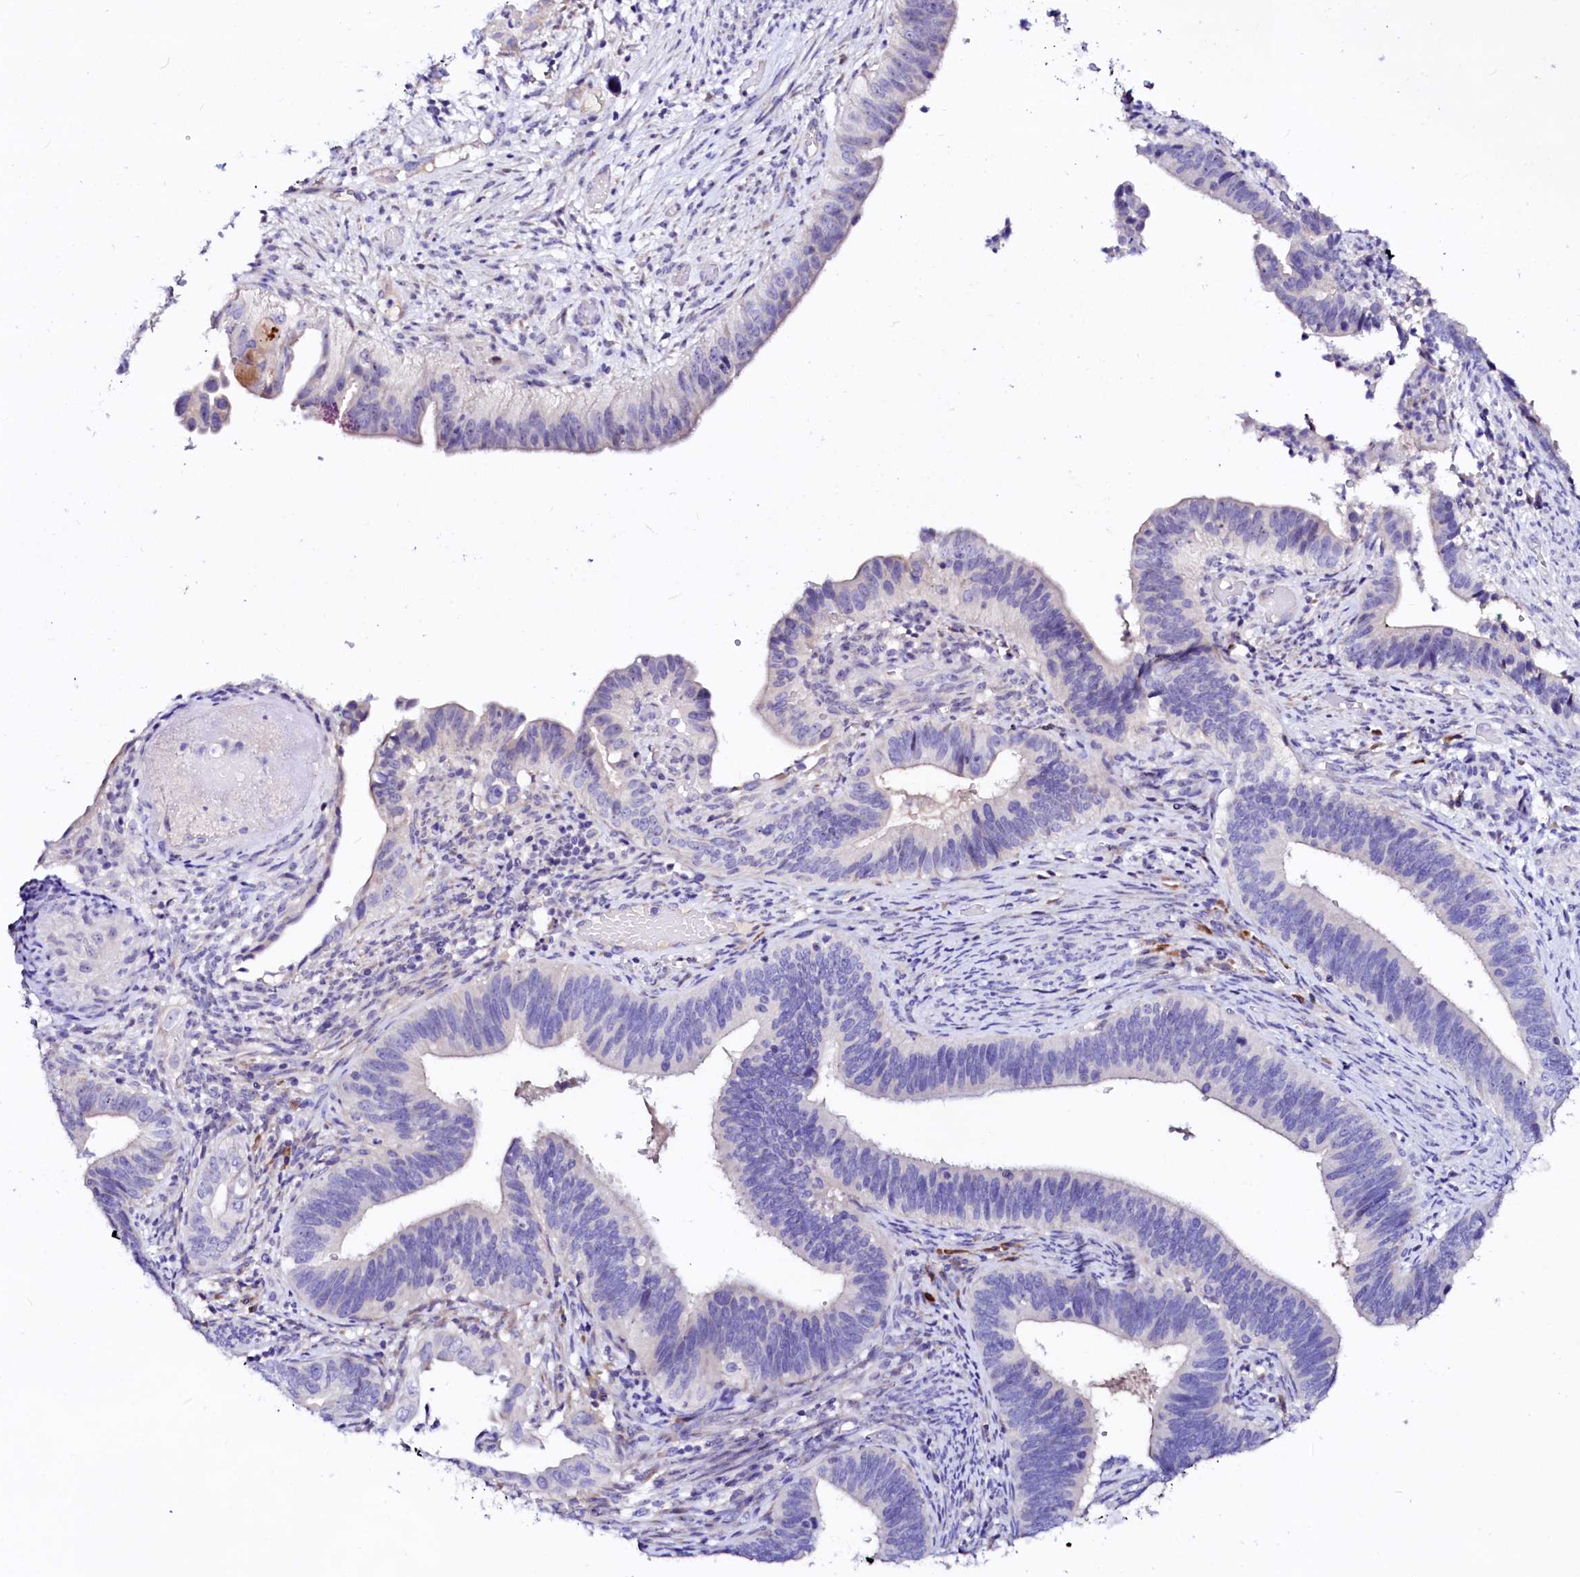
{"staining": {"intensity": "negative", "quantity": "none", "location": "none"}, "tissue": "cervical cancer", "cell_type": "Tumor cells", "image_type": "cancer", "snomed": [{"axis": "morphology", "description": "Adenocarcinoma, NOS"}, {"axis": "topography", "description": "Cervix"}], "caption": "Protein analysis of cervical cancer demonstrates no significant staining in tumor cells. (DAB immunohistochemistry with hematoxylin counter stain).", "gene": "BTBD16", "patient": {"sex": "female", "age": 42}}